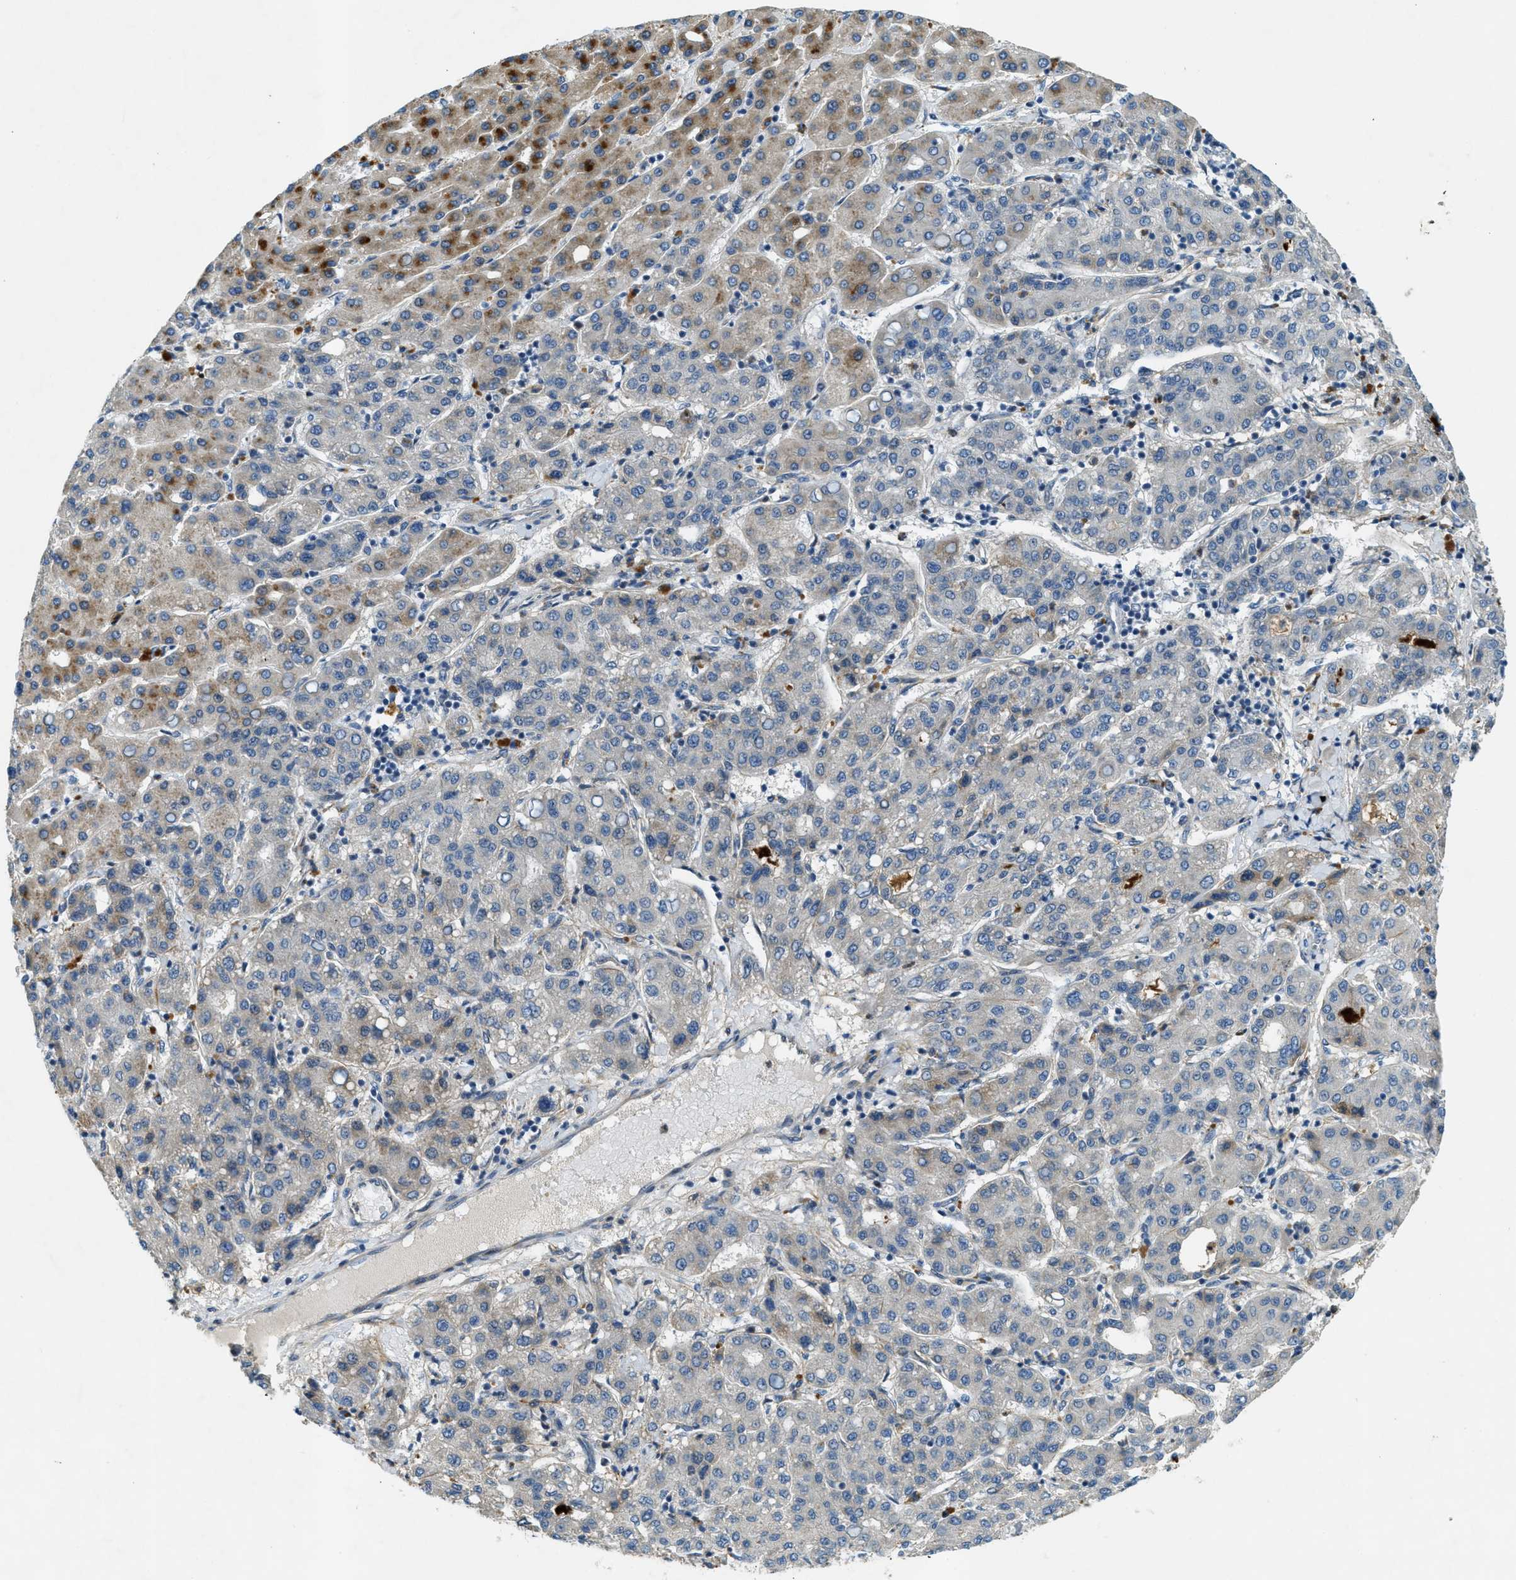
{"staining": {"intensity": "moderate", "quantity": "<25%", "location": "cytoplasmic/membranous"}, "tissue": "liver cancer", "cell_type": "Tumor cells", "image_type": "cancer", "snomed": [{"axis": "morphology", "description": "Carcinoma, Hepatocellular, NOS"}, {"axis": "topography", "description": "Liver"}], "caption": "This is a histology image of IHC staining of liver cancer, which shows moderate expression in the cytoplasmic/membranous of tumor cells.", "gene": "SNX14", "patient": {"sex": "male", "age": 65}}